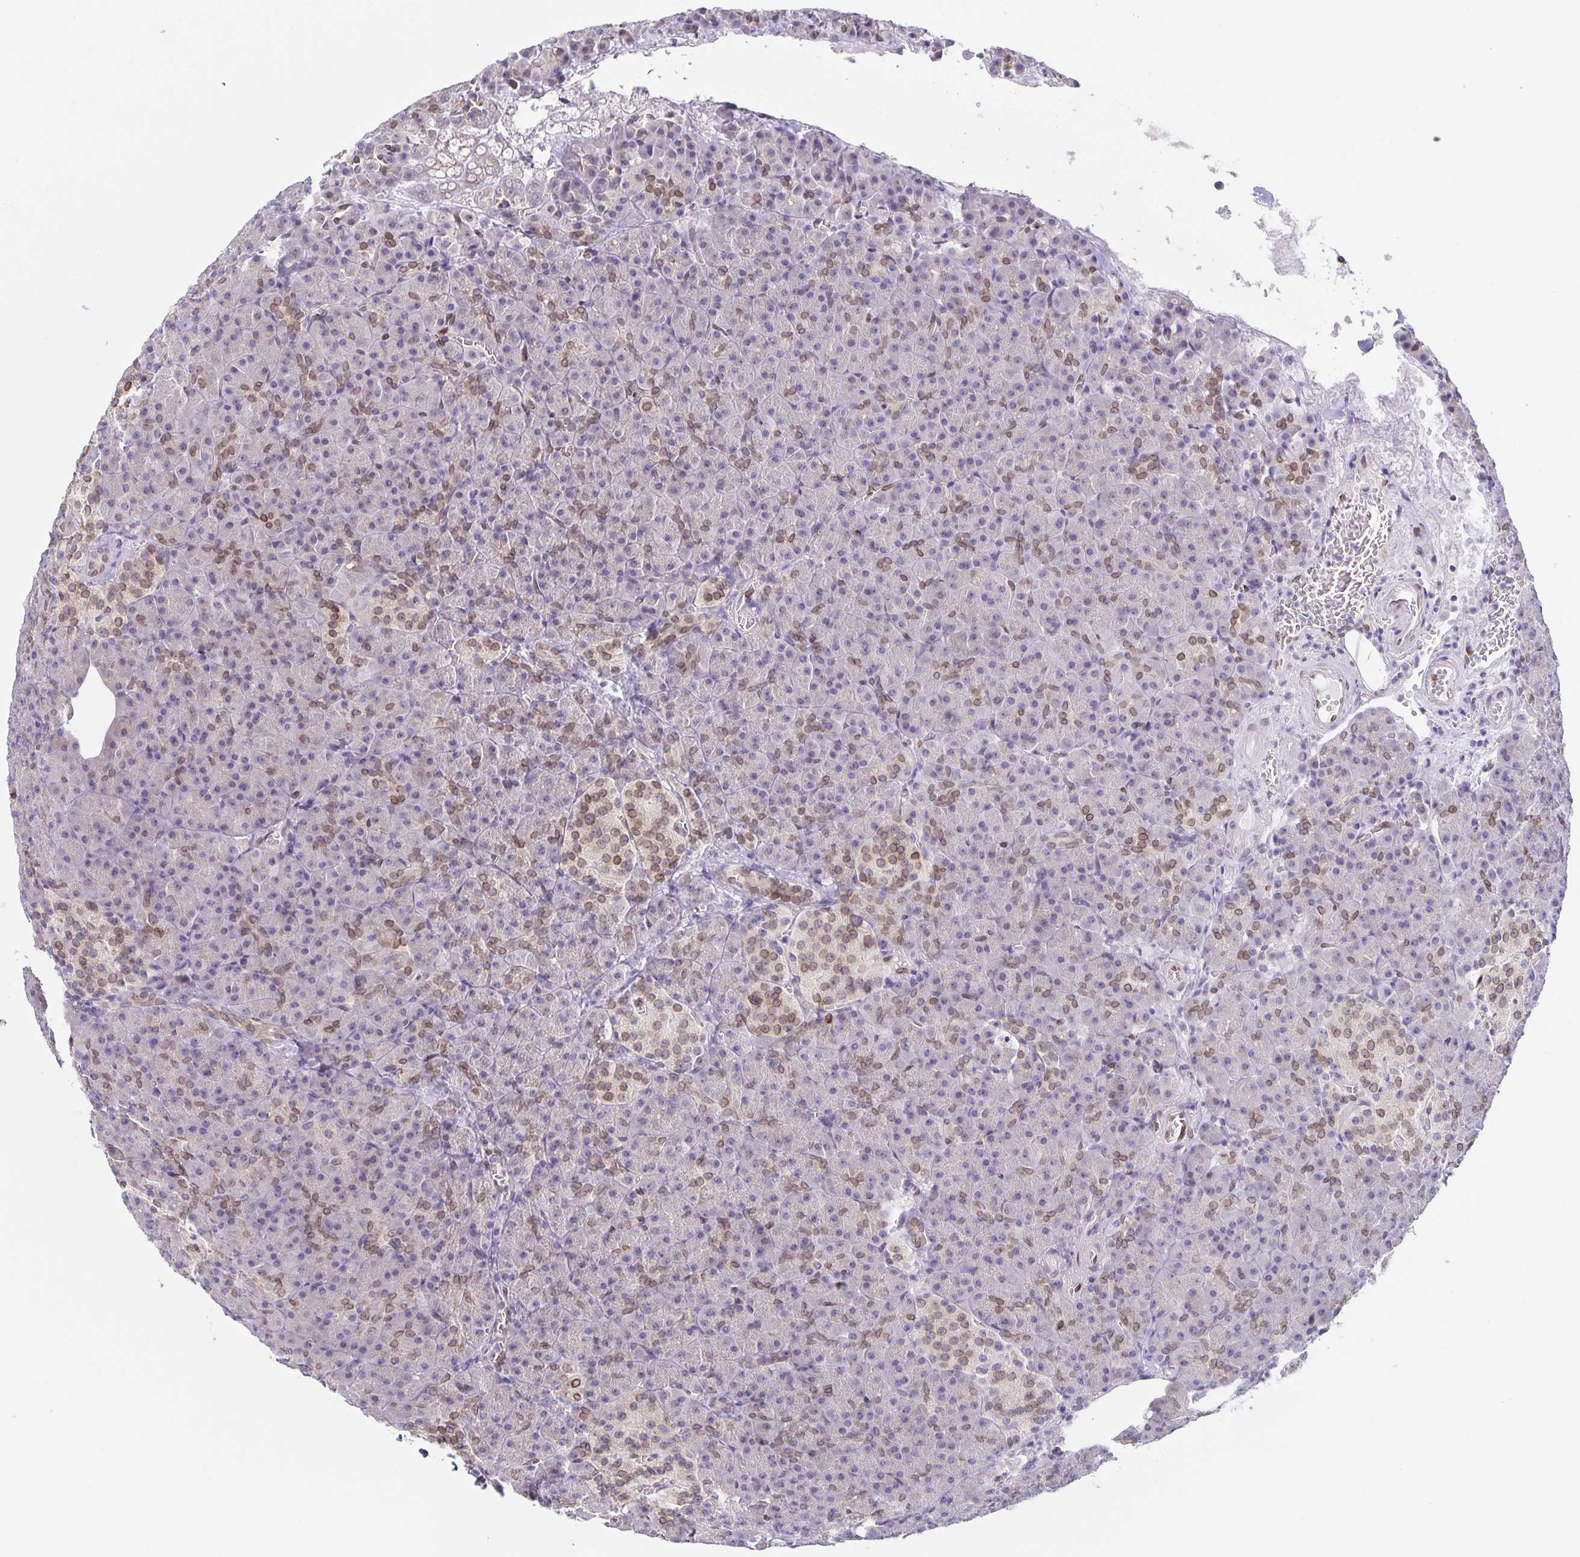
{"staining": {"intensity": "moderate", "quantity": "25%-75%", "location": "cytoplasmic/membranous,nuclear"}, "tissue": "pancreas", "cell_type": "Exocrine glandular cells", "image_type": "normal", "snomed": [{"axis": "morphology", "description": "Normal tissue, NOS"}, {"axis": "topography", "description": "Pancreas"}], "caption": "The micrograph shows a brown stain indicating the presence of a protein in the cytoplasmic/membranous,nuclear of exocrine glandular cells in pancreas. The staining was performed using DAB to visualize the protein expression in brown, while the nuclei were stained in blue with hematoxylin (Magnification: 20x).", "gene": "SYNE2", "patient": {"sex": "female", "age": 74}}